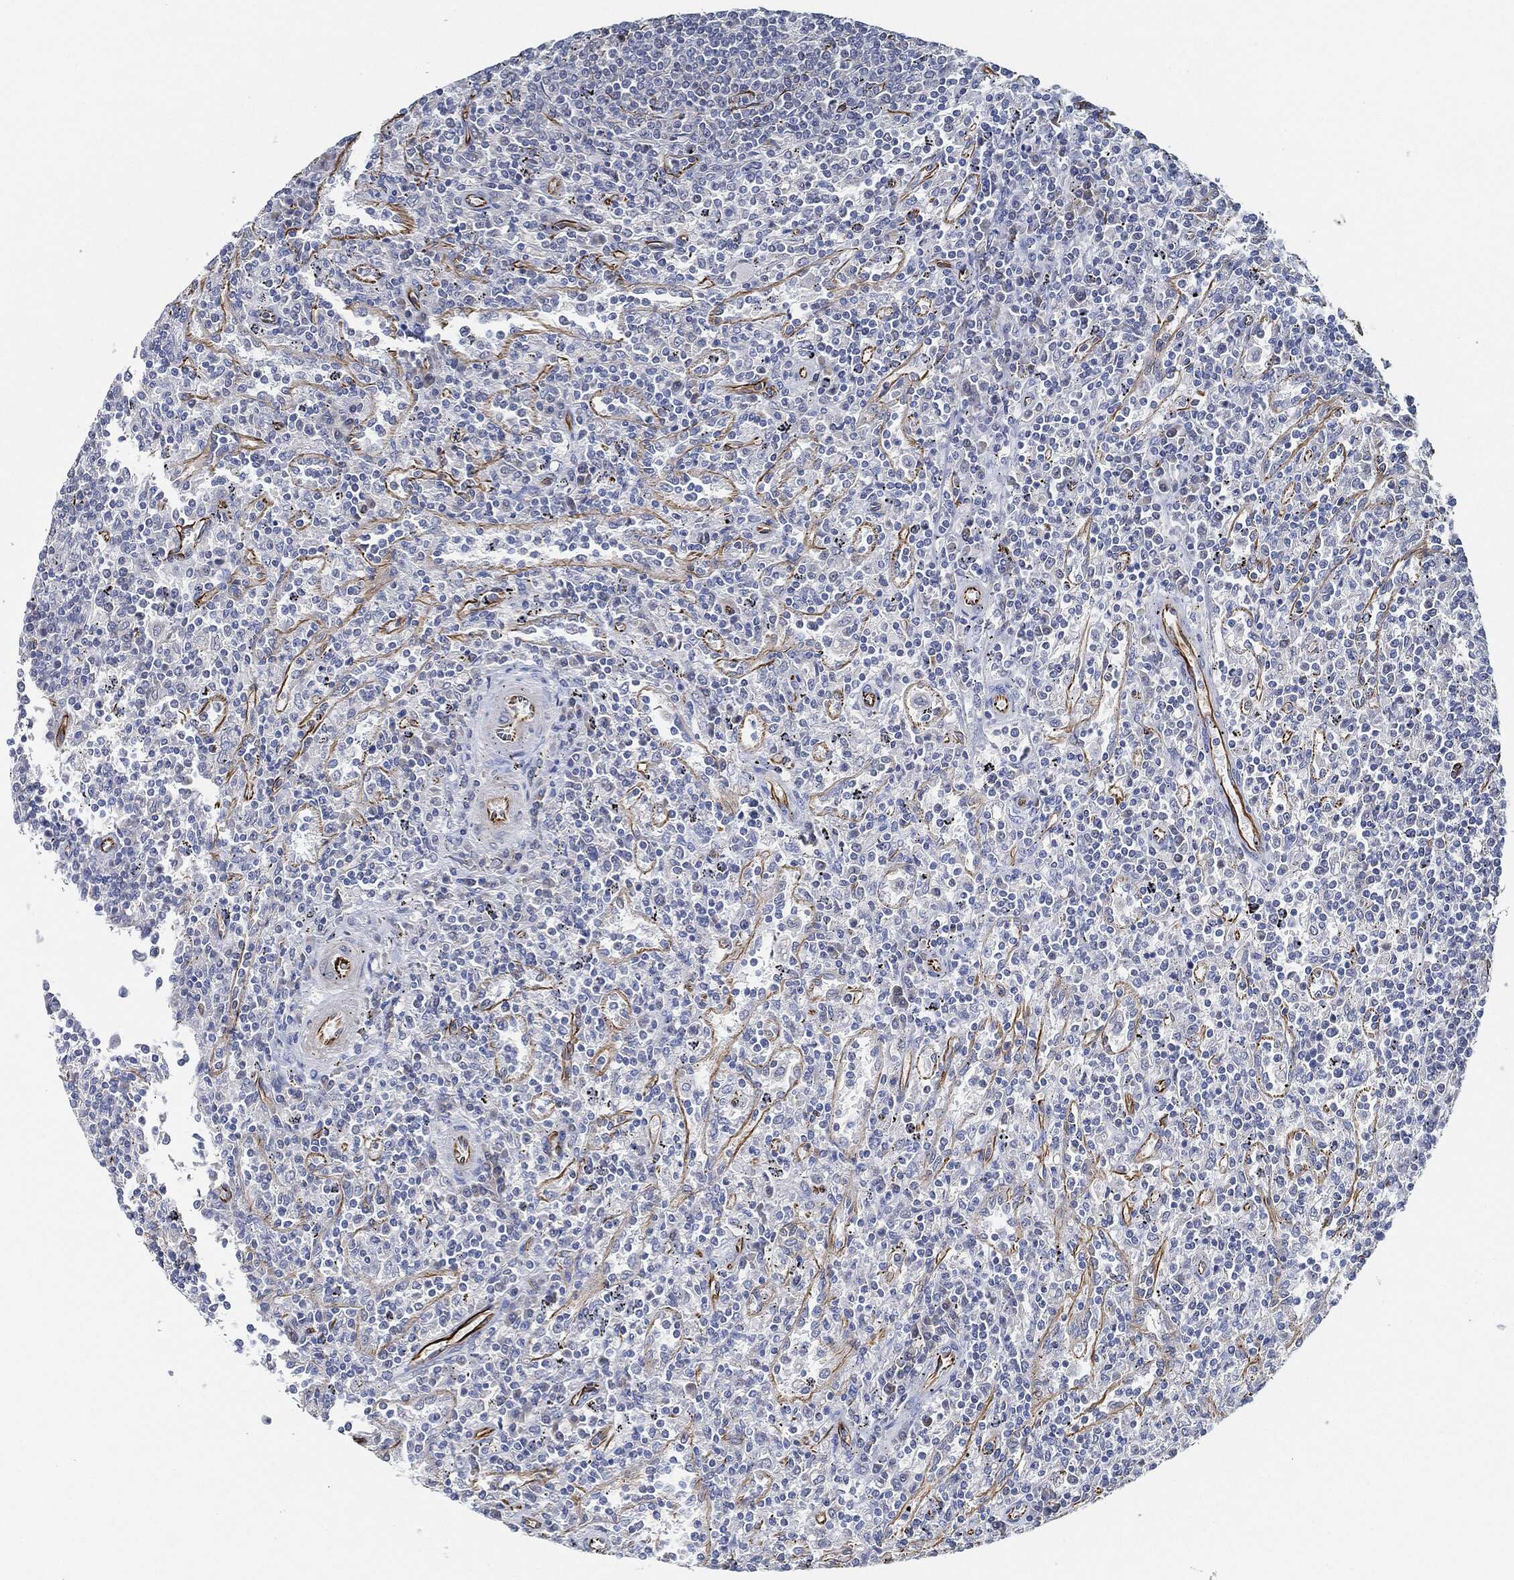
{"staining": {"intensity": "negative", "quantity": "none", "location": "none"}, "tissue": "lymphoma", "cell_type": "Tumor cells", "image_type": "cancer", "snomed": [{"axis": "morphology", "description": "Malignant lymphoma, non-Hodgkin's type, Low grade"}, {"axis": "topography", "description": "Spleen"}], "caption": "A high-resolution micrograph shows IHC staining of lymphoma, which reveals no significant staining in tumor cells.", "gene": "THSD1", "patient": {"sex": "male", "age": 62}}